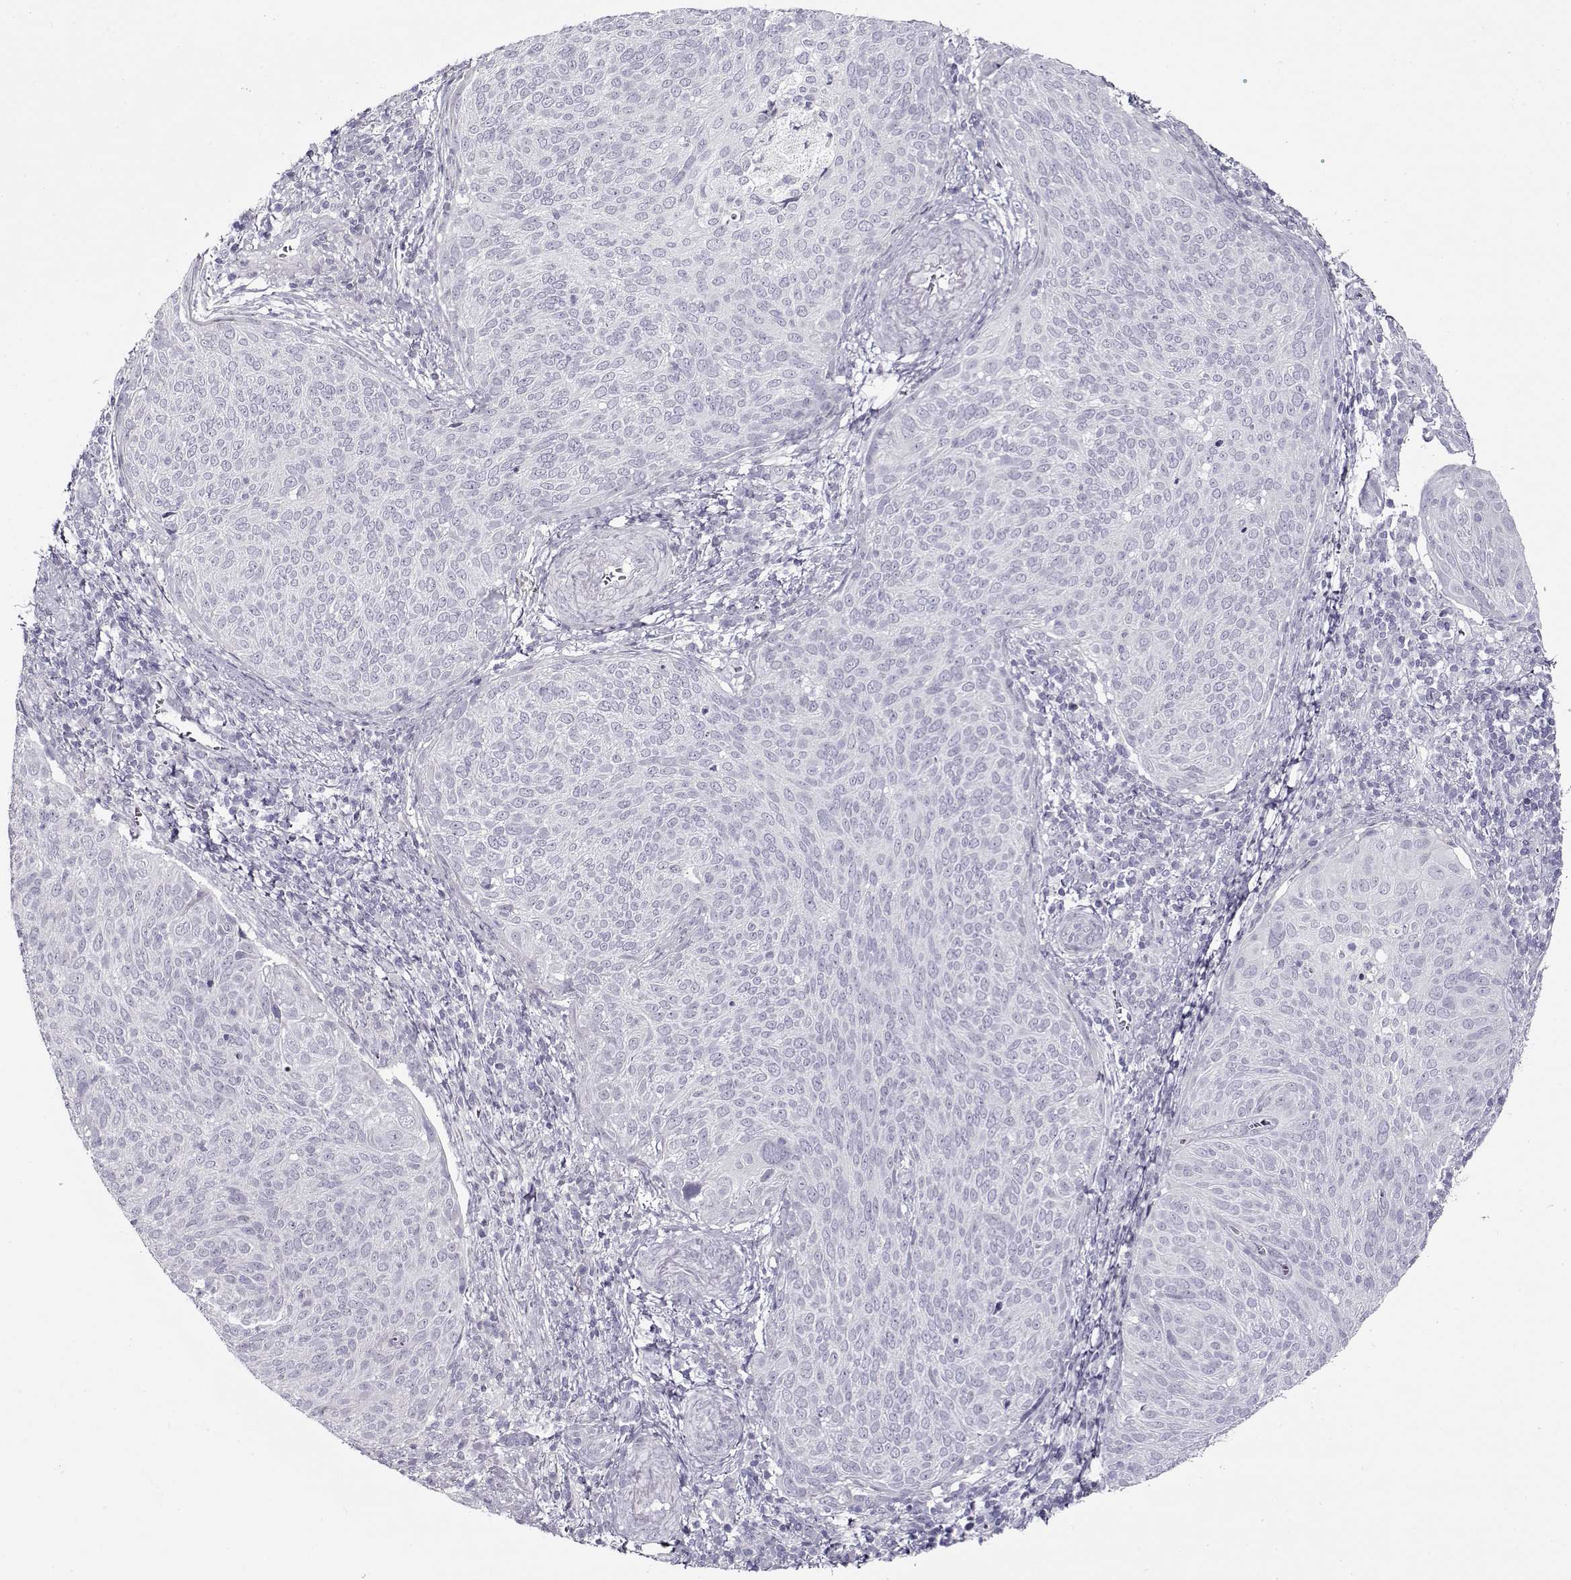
{"staining": {"intensity": "negative", "quantity": "none", "location": "none"}, "tissue": "cervical cancer", "cell_type": "Tumor cells", "image_type": "cancer", "snomed": [{"axis": "morphology", "description": "Squamous cell carcinoma, NOS"}, {"axis": "topography", "description": "Cervix"}], "caption": "Histopathology image shows no significant protein positivity in tumor cells of cervical cancer (squamous cell carcinoma).", "gene": "GAGE2A", "patient": {"sex": "female", "age": 39}}